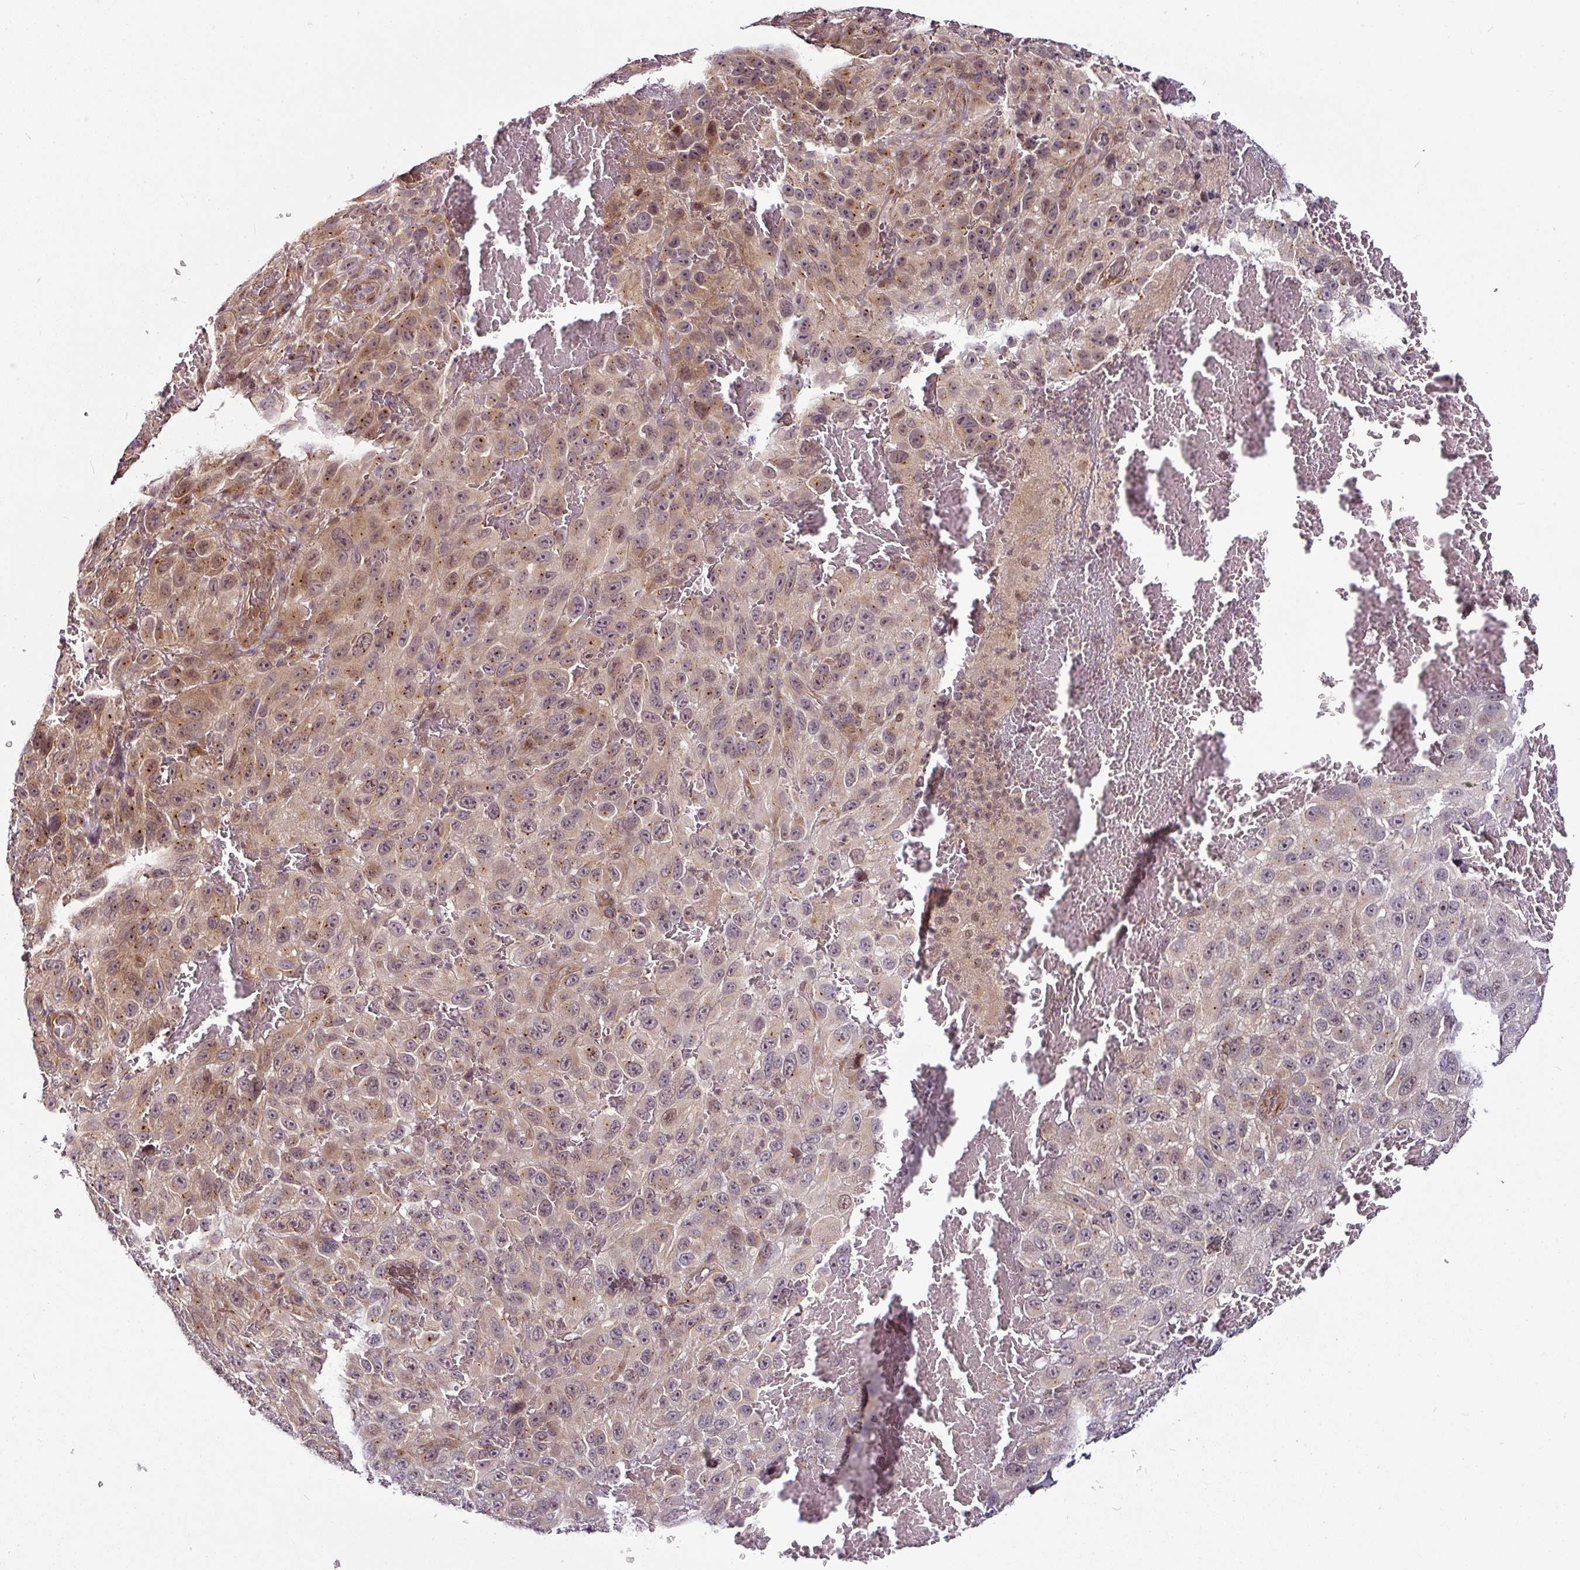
{"staining": {"intensity": "moderate", "quantity": "25%-75%", "location": "cytoplasmic/membranous,nuclear"}, "tissue": "melanoma", "cell_type": "Tumor cells", "image_type": "cancer", "snomed": [{"axis": "morphology", "description": "Normal tissue, NOS"}, {"axis": "morphology", "description": "Malignant melanoma, NOS"}, {"axis": "topography", "description": "Skin"}], "caption": "About 25%-75% of tumor cells in human melanoma display moderate cytoplasmic/membranous and nuclear protein staining as visualized by brown immunohistochemical staining.", "gene": "DCAF13", "patient": {"sex": "female", "age": 96}}